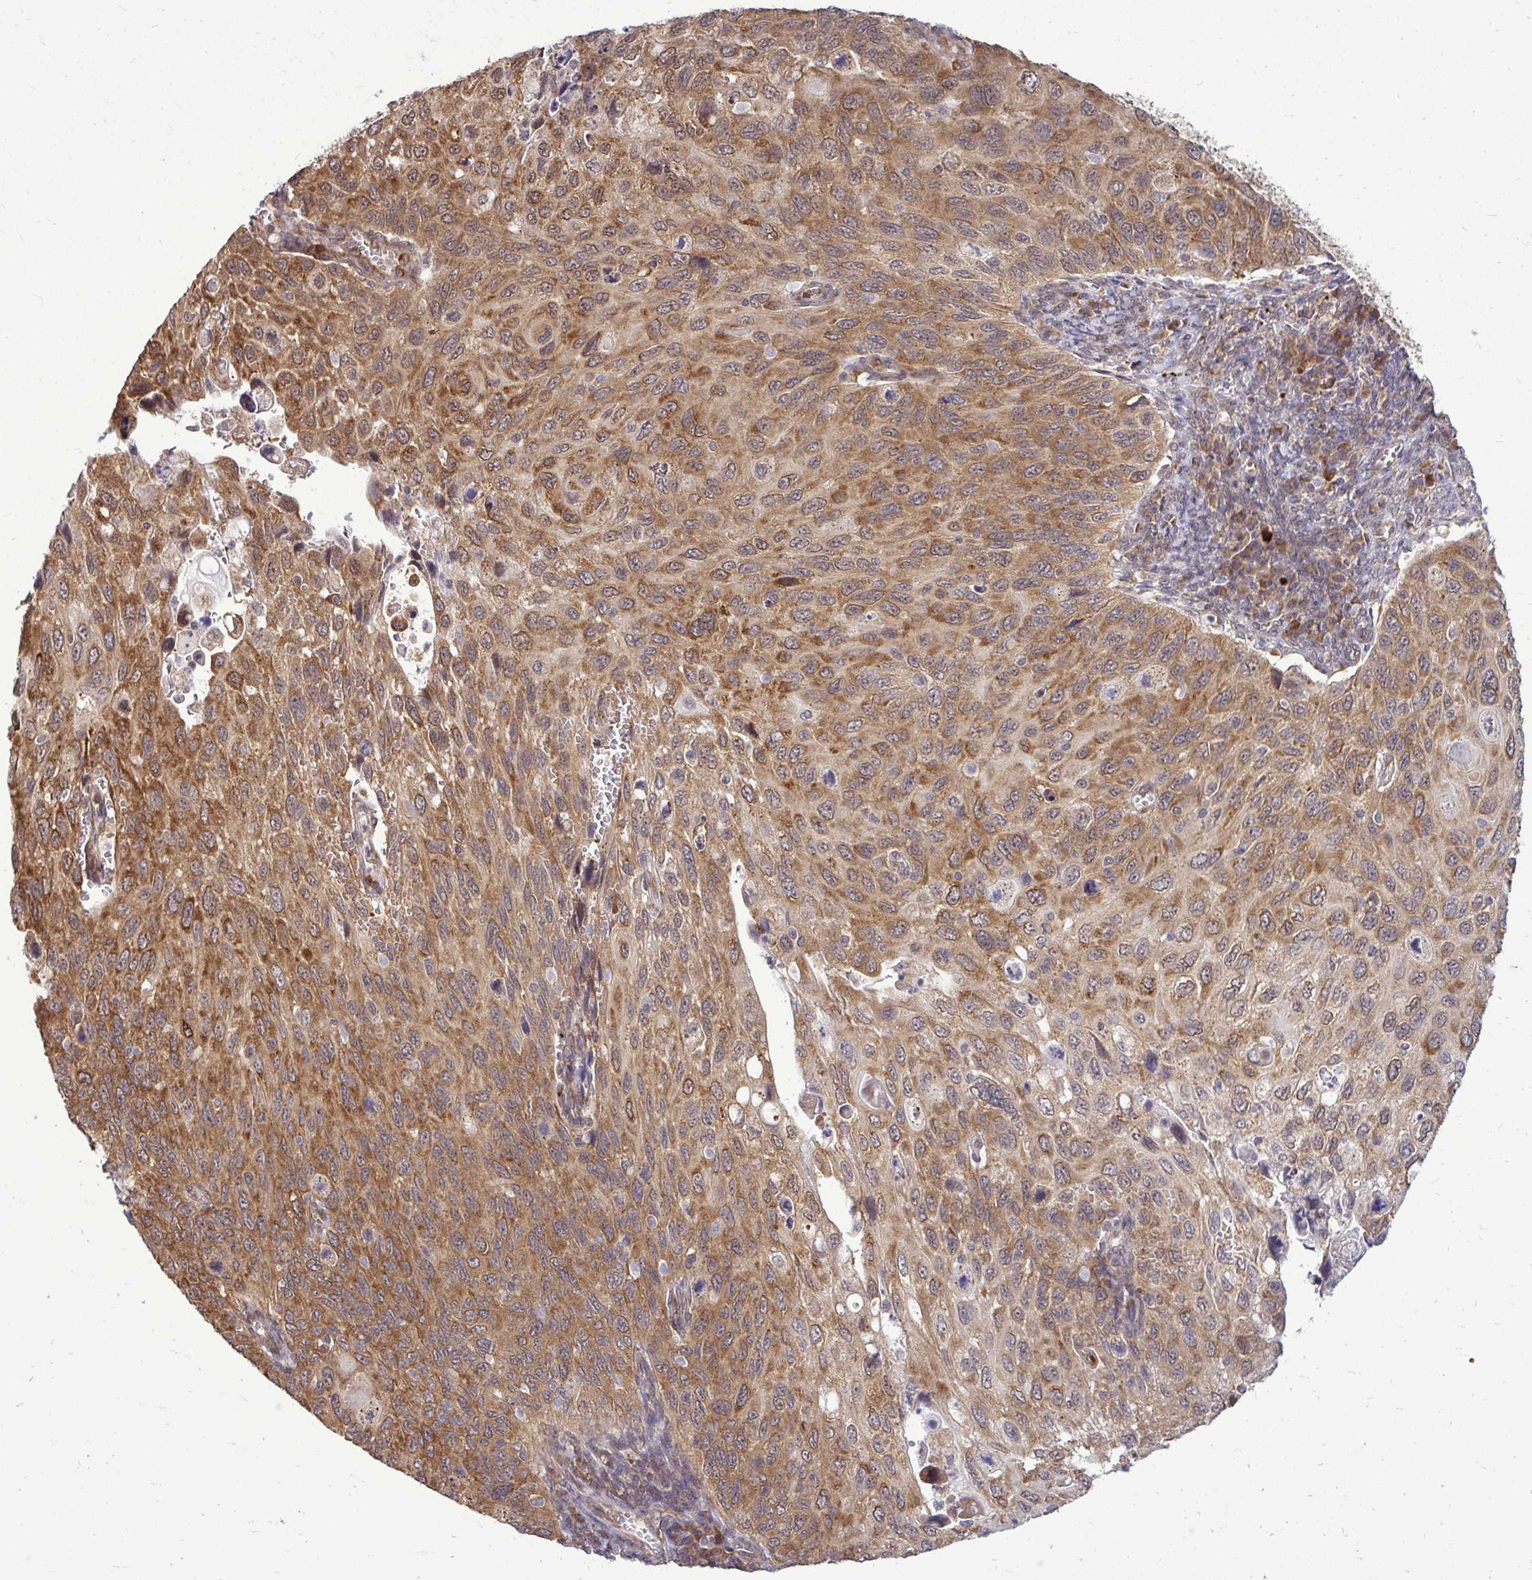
{"staining": {"intensity": "moderate", "quantity": ">75%", "location": "cytoplasmic/membranous"}, "tissue": "cervical cancer", "cell_type": "Tumor cells", "image_type": "cancer", "snomed": [{"axis": "morphology", "description": "Squamous cell carcinoma, NOS"}, {"axis": "topography", "description": "Cervix"}], "caption": "A micrograph showing moderate cytoplasmic/membranous positivity in approximately >75% of tumor cells in squamous cell carcinoma (cervical), as visualized by brown immunohistochemical staining.", "gene": "FMR1", "patient": {"sex": "female", "age": 70}}